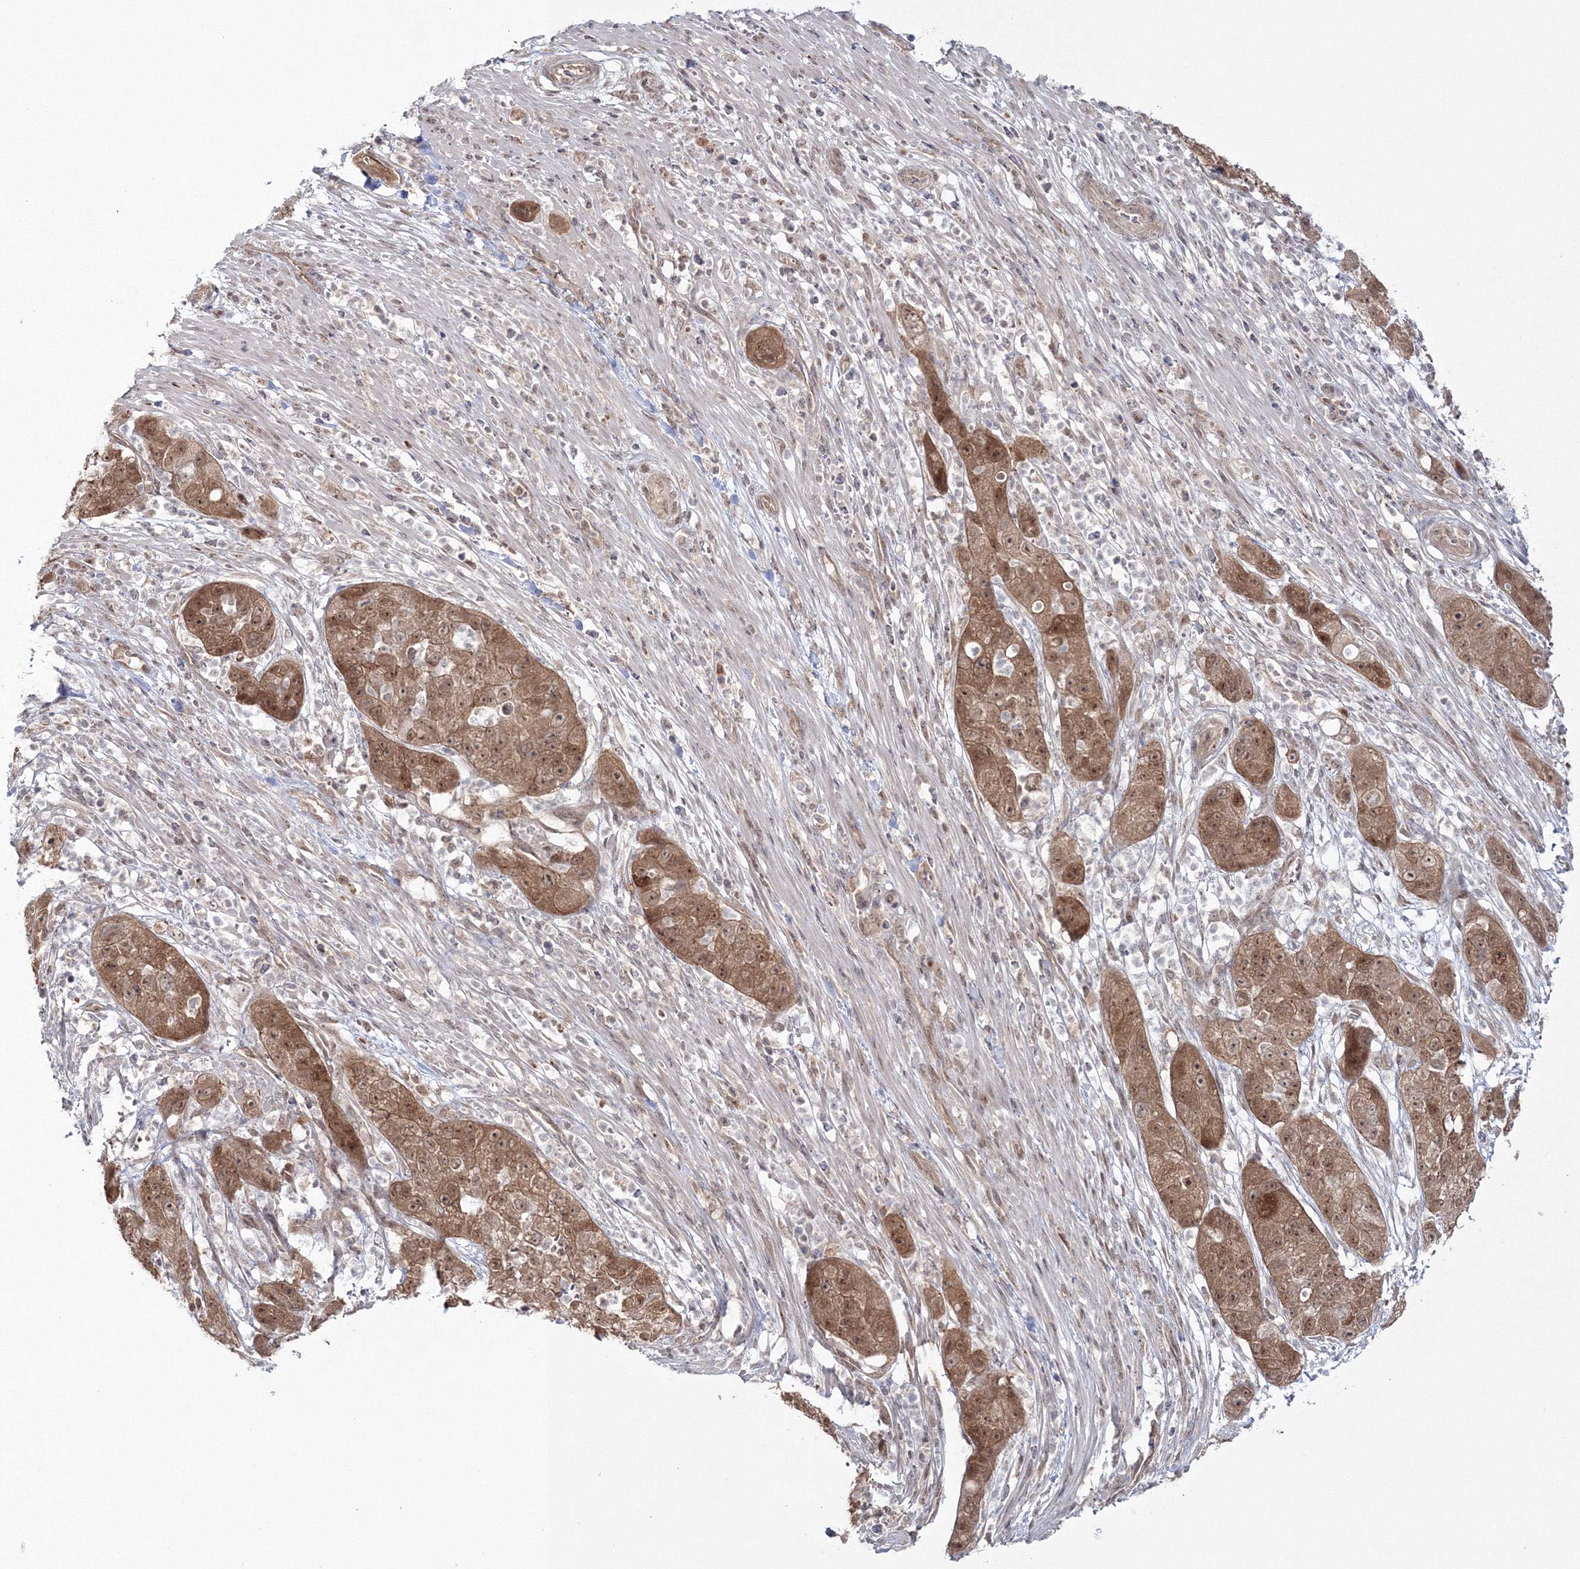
{"staining": {"intensity": "moderate", "quantity": ">75%", "location": "cytoplasmic/membranous,nuclear"}, "tissue": "pancreatic cancer", "cell_type": "Tumor cells", "image_type": "cancer", "snomed": [{"axis": "morphology", "description": "Adenocarcinoma, NOS"}, {"axis": "topography", "description": "Pancreas"}], "caption": "This image demonstrates adenocarcinoma (pancreatic) stained with IHC to label a protein in brown. The cytoplasmic/membranous and nuclear of tumor cells show moderate positivity for the protein. Nuclei are counter-stained blue.", "gene": "ZFAND6", "patient": {"sex": "female", "age": 78}}